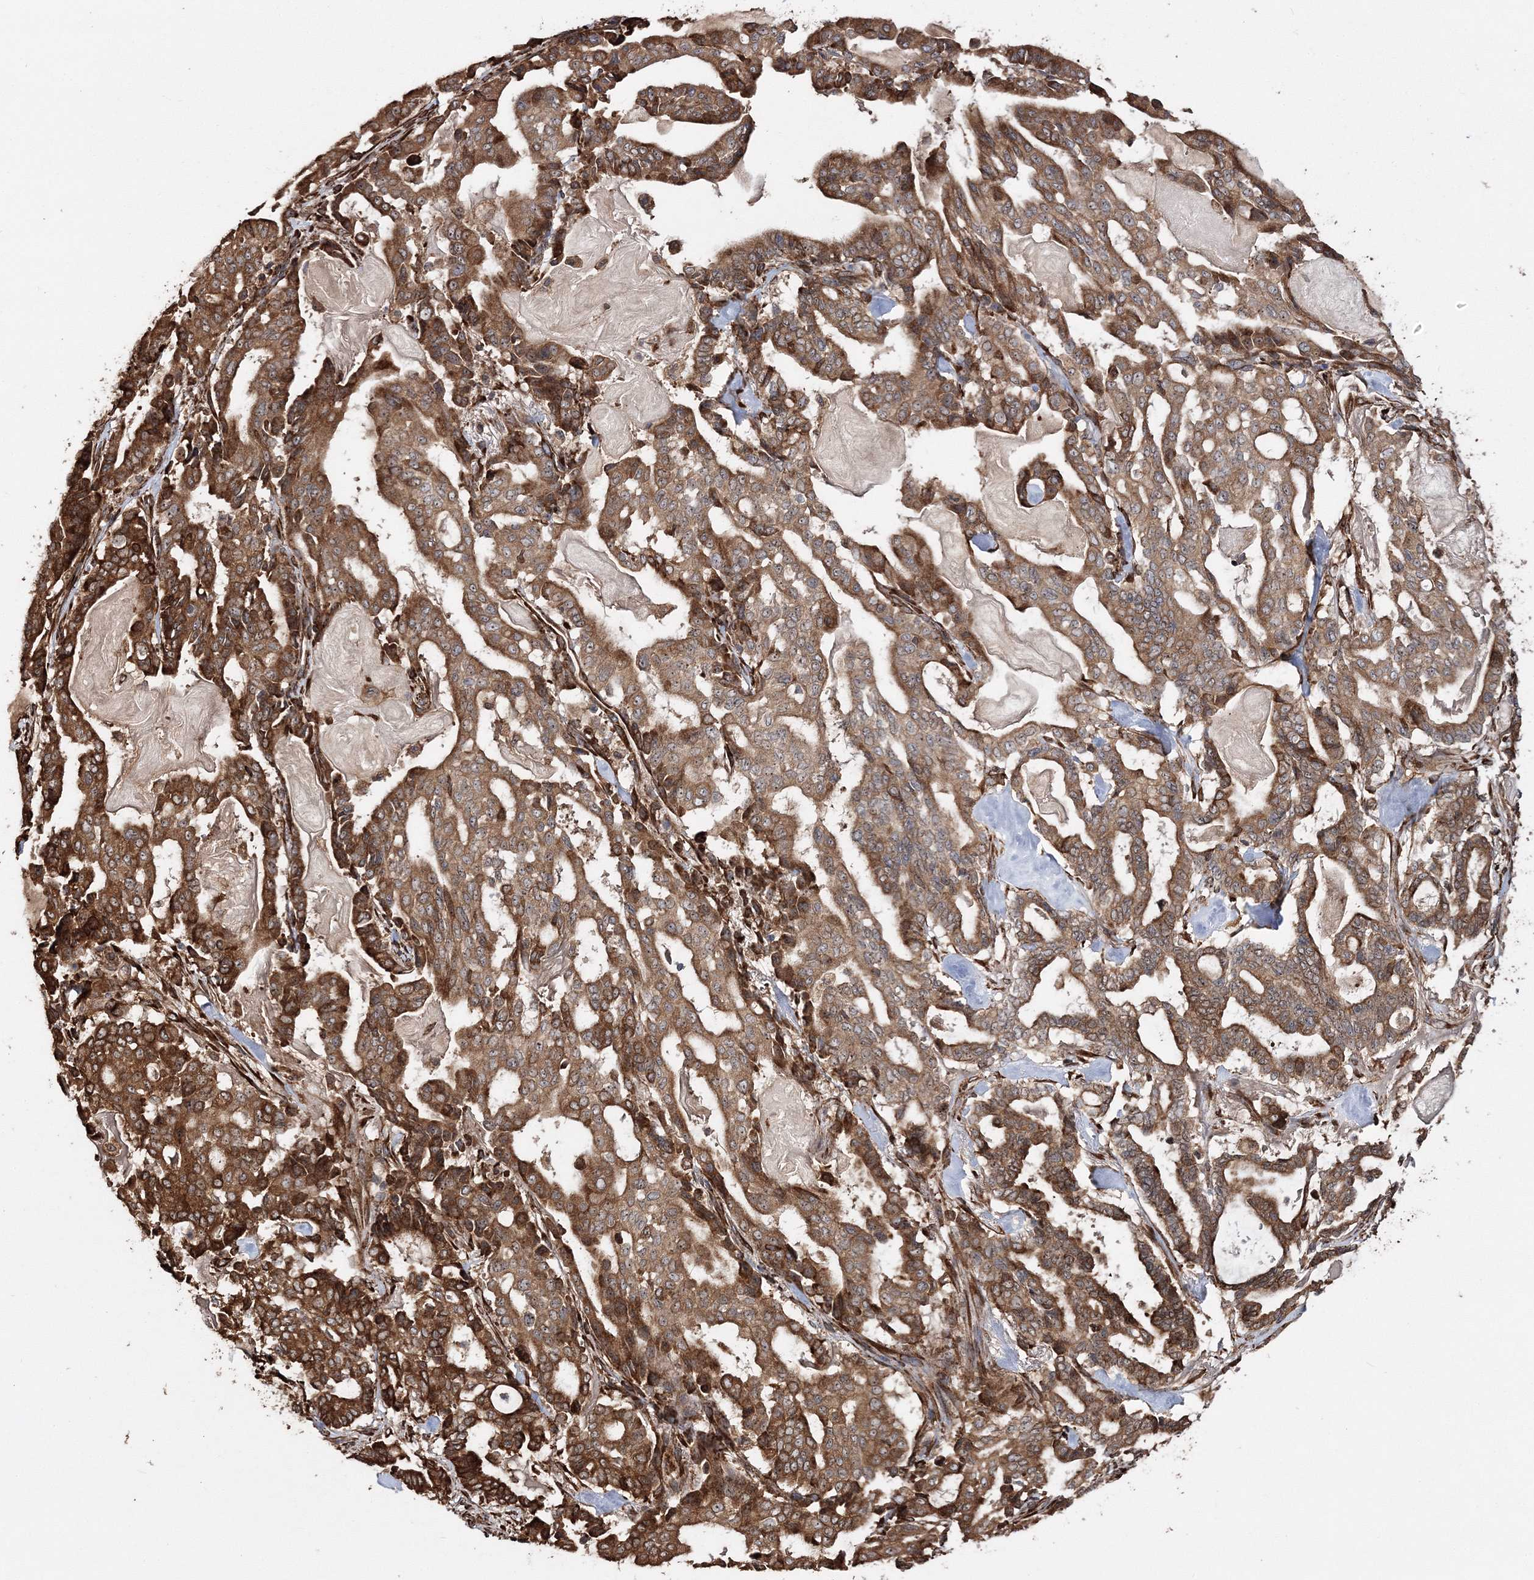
{"staining": {"intensity": "strong", "quantity": ">75%", "location": "cytoplasmic/membranous"}, "tissue": "pancreatic cancer", "cell_type": "Tumor cells", "image_type": "cancer", "snomed": [{"axis": "morphology", "description": "Adenocarcinoma, NOS"}, {"axis": "topography", "description": "Pancreas"}], "caption": "Pancreatic cancer stained for a protein demonstrates strong cytoplasmic/membranous positivity in tumor cells.", "gene": "SCRN3", "patient": {"sex": "male", "age": 63}}